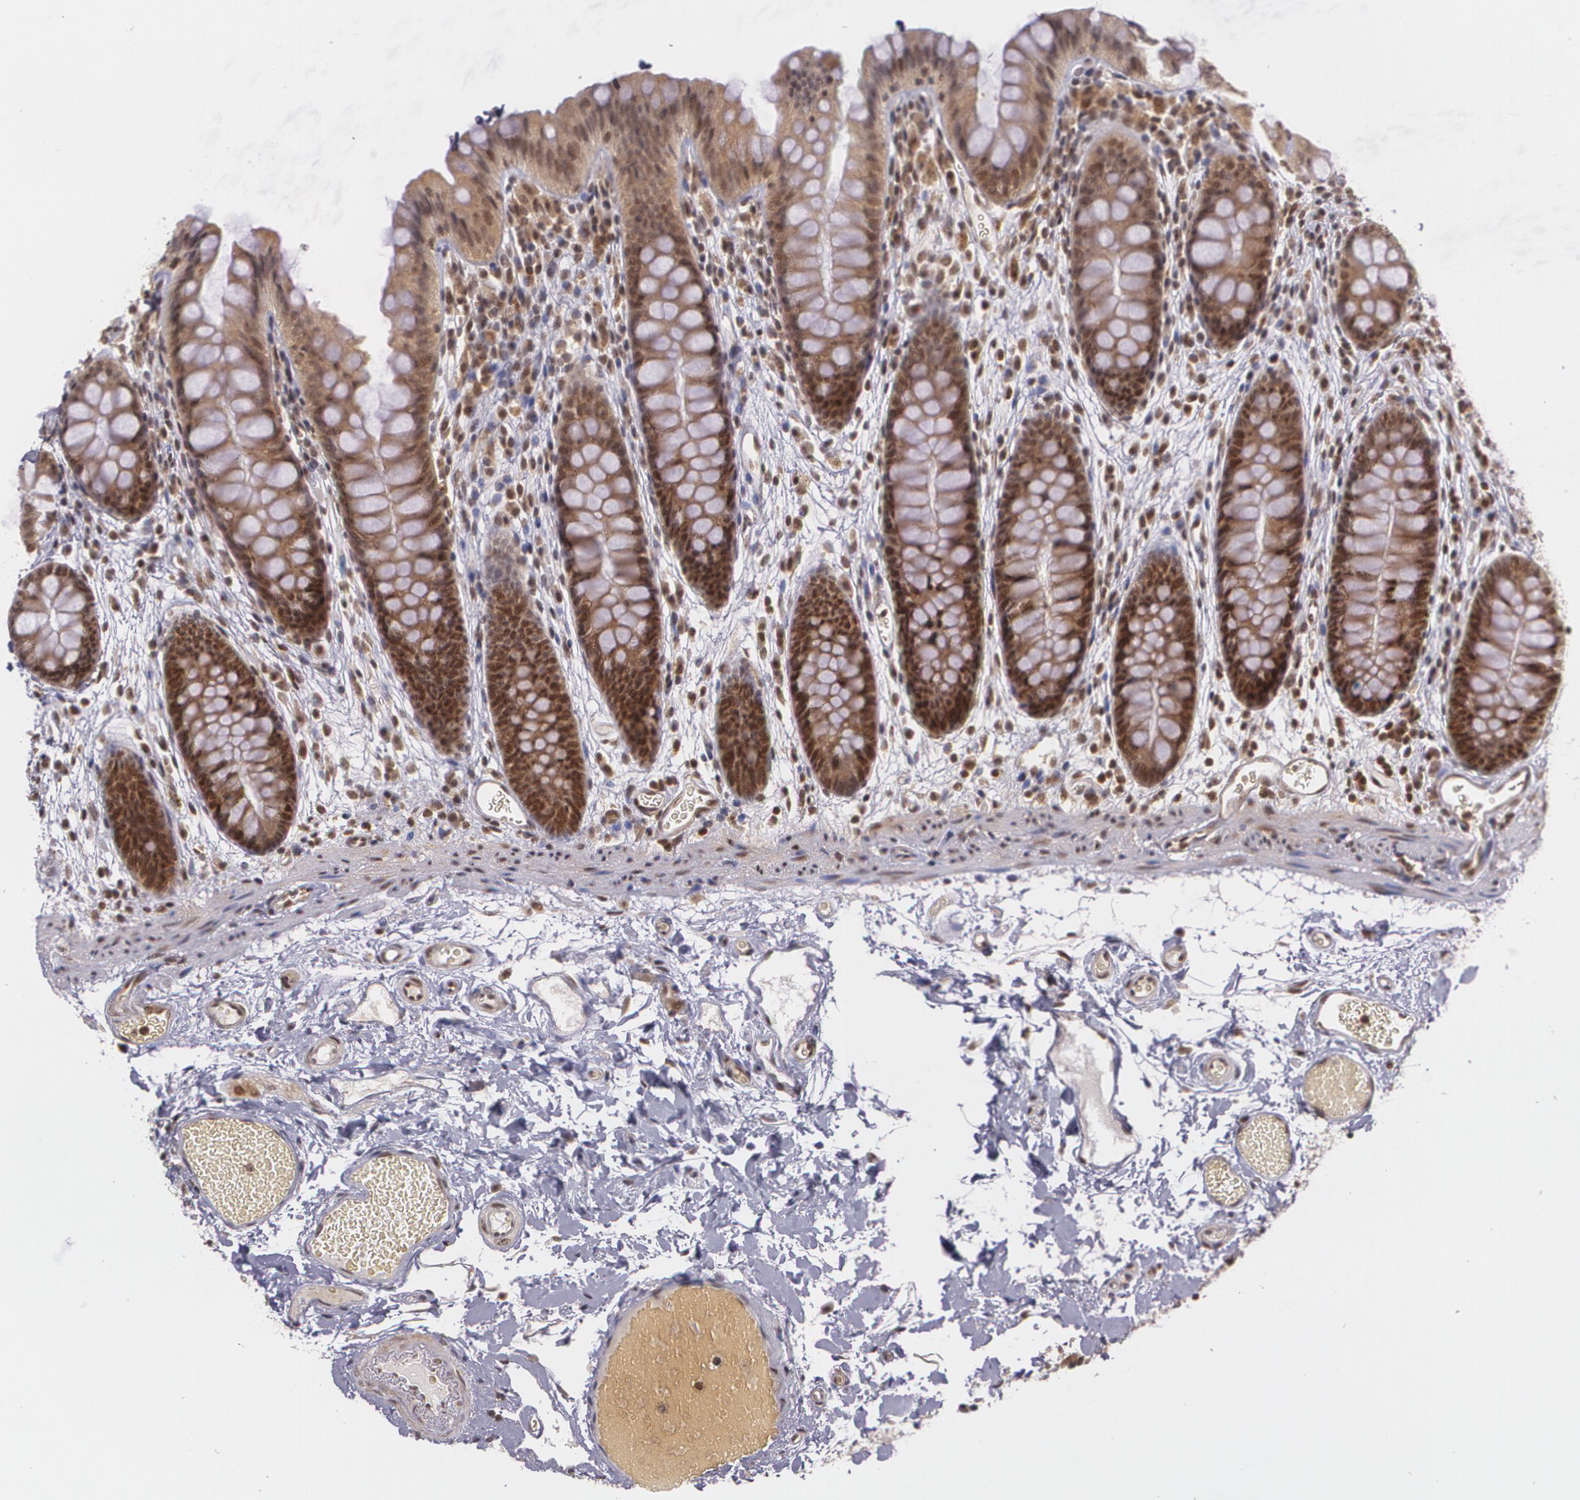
{"staining": {"intensity": "weak", "quantity": "25%-75%", "location": "nuclear"}, "tissue": "colon", "cell_type": "Endothelial cells", "image_type": "normal", "snomed": [{"axis": "morphology", "description": "Normal tissue, NOS"}, {"axis": "topography", "description": "Smooth muscle"}, {"axis": "topography", "description": "Colon"}], "caption": "Endothelial cells demonstrate weak nuclear expression in about 25%-75% of cells in benign colon.", "gene": "CUL2", "patient": {"sex": "male", "age": 67}}